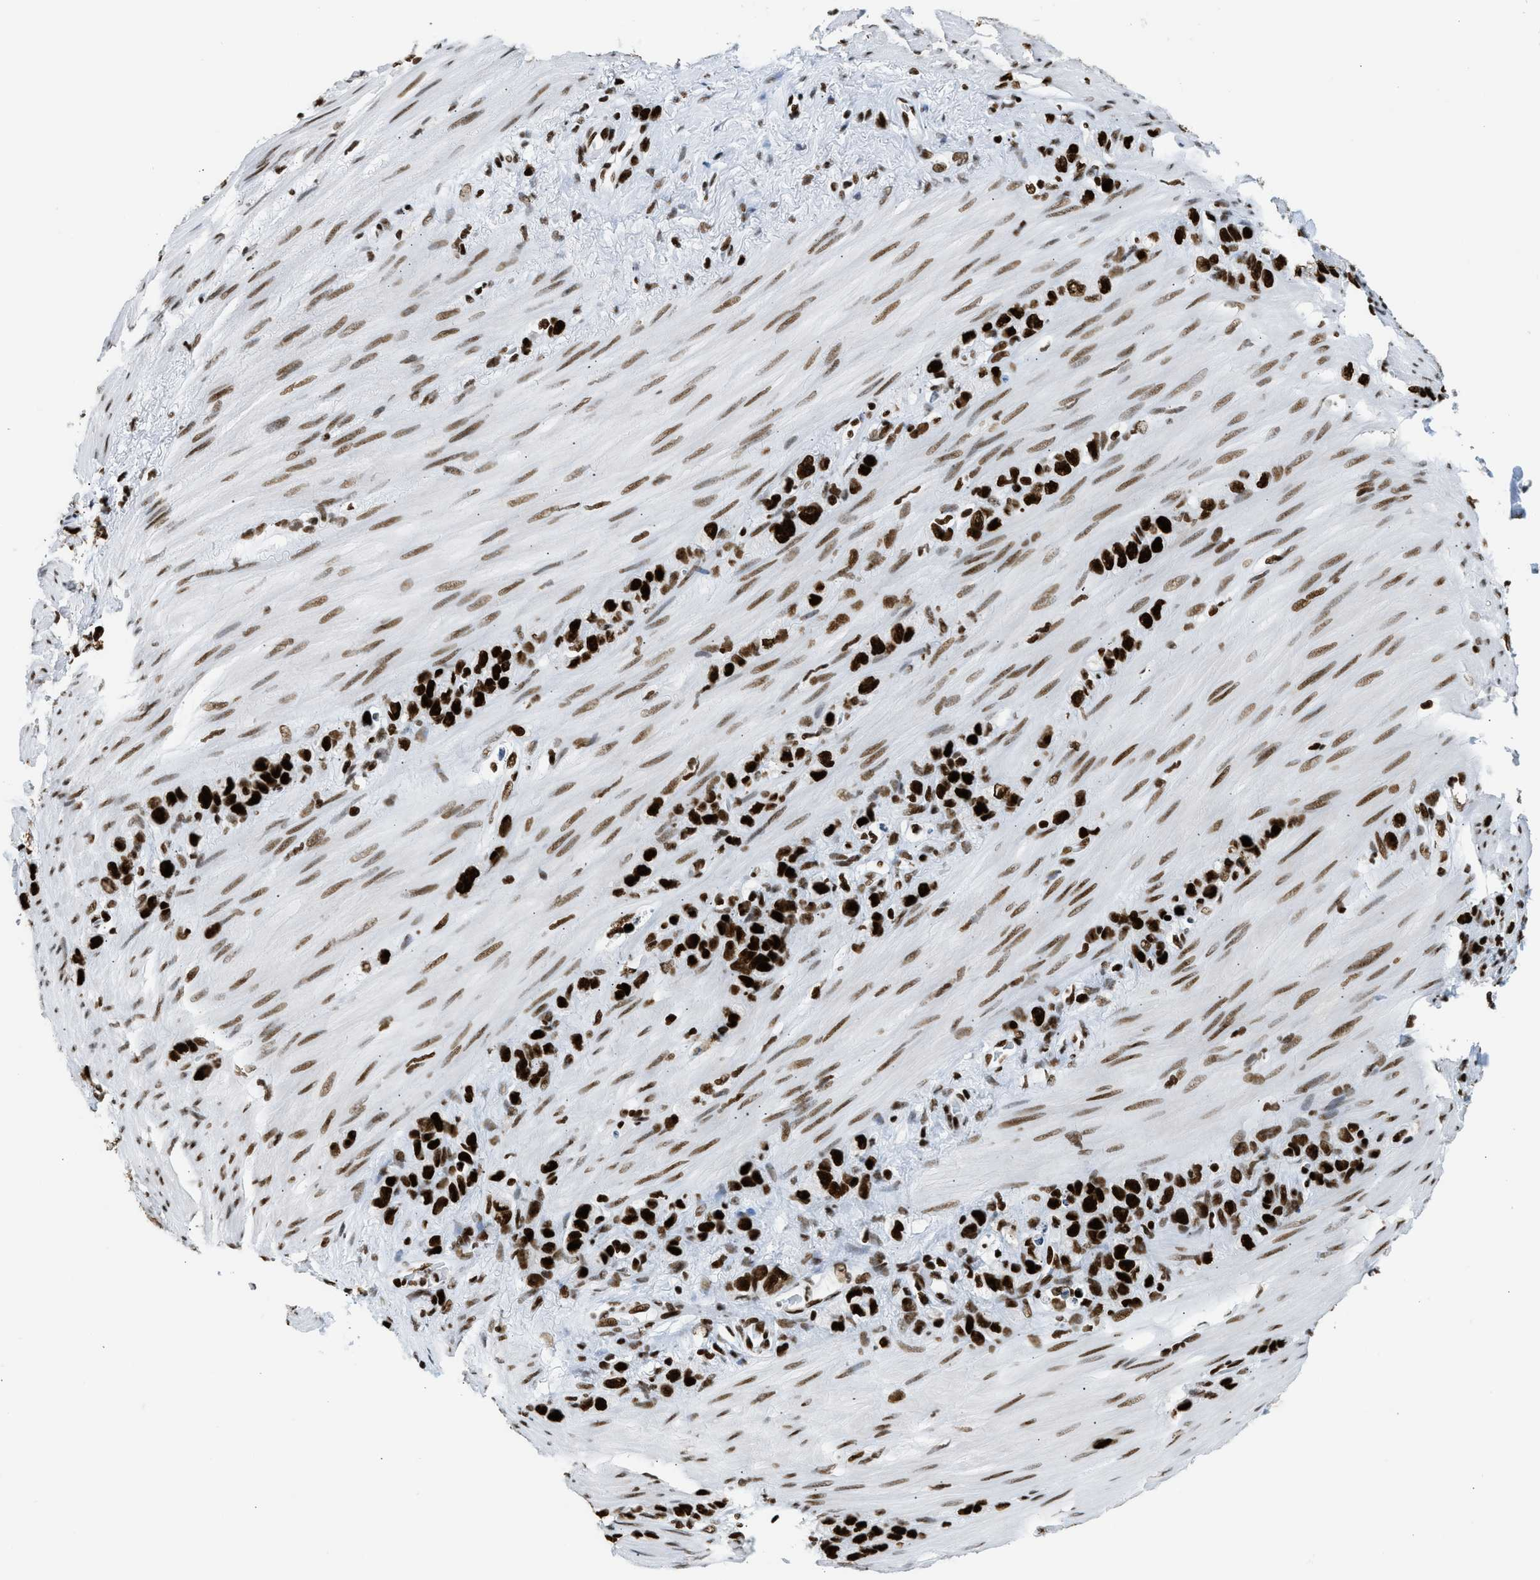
{"staining": {"intensity": "strong", "quantity": ">75%", "location": "nuclear"}, "tissue": "stomach cancer", "cell_type": "Tumor cells", "image_type": "cancer", "snomed": [{"axis": "morphology", "description": "Adenocarcinoma, NOS"}, {"axis": "morphology", "description": "Adenocarcinoma, High grade"}, {"axis": "topography", "description": "Stomach, upper"}, {"axis": "topography", "description": "Stomach, lower"}], "caption": "Immunohistochemistry (IHC) (DAB (3,3'-diaminobenzidine)) staining of human stomach cancer (high-grade adenocarcinoma) reveals strong nuclear protein positivity in about >75% of tumor cells.", "gene": "PIF1", "patient": {"sex": "female", "age": 65}}